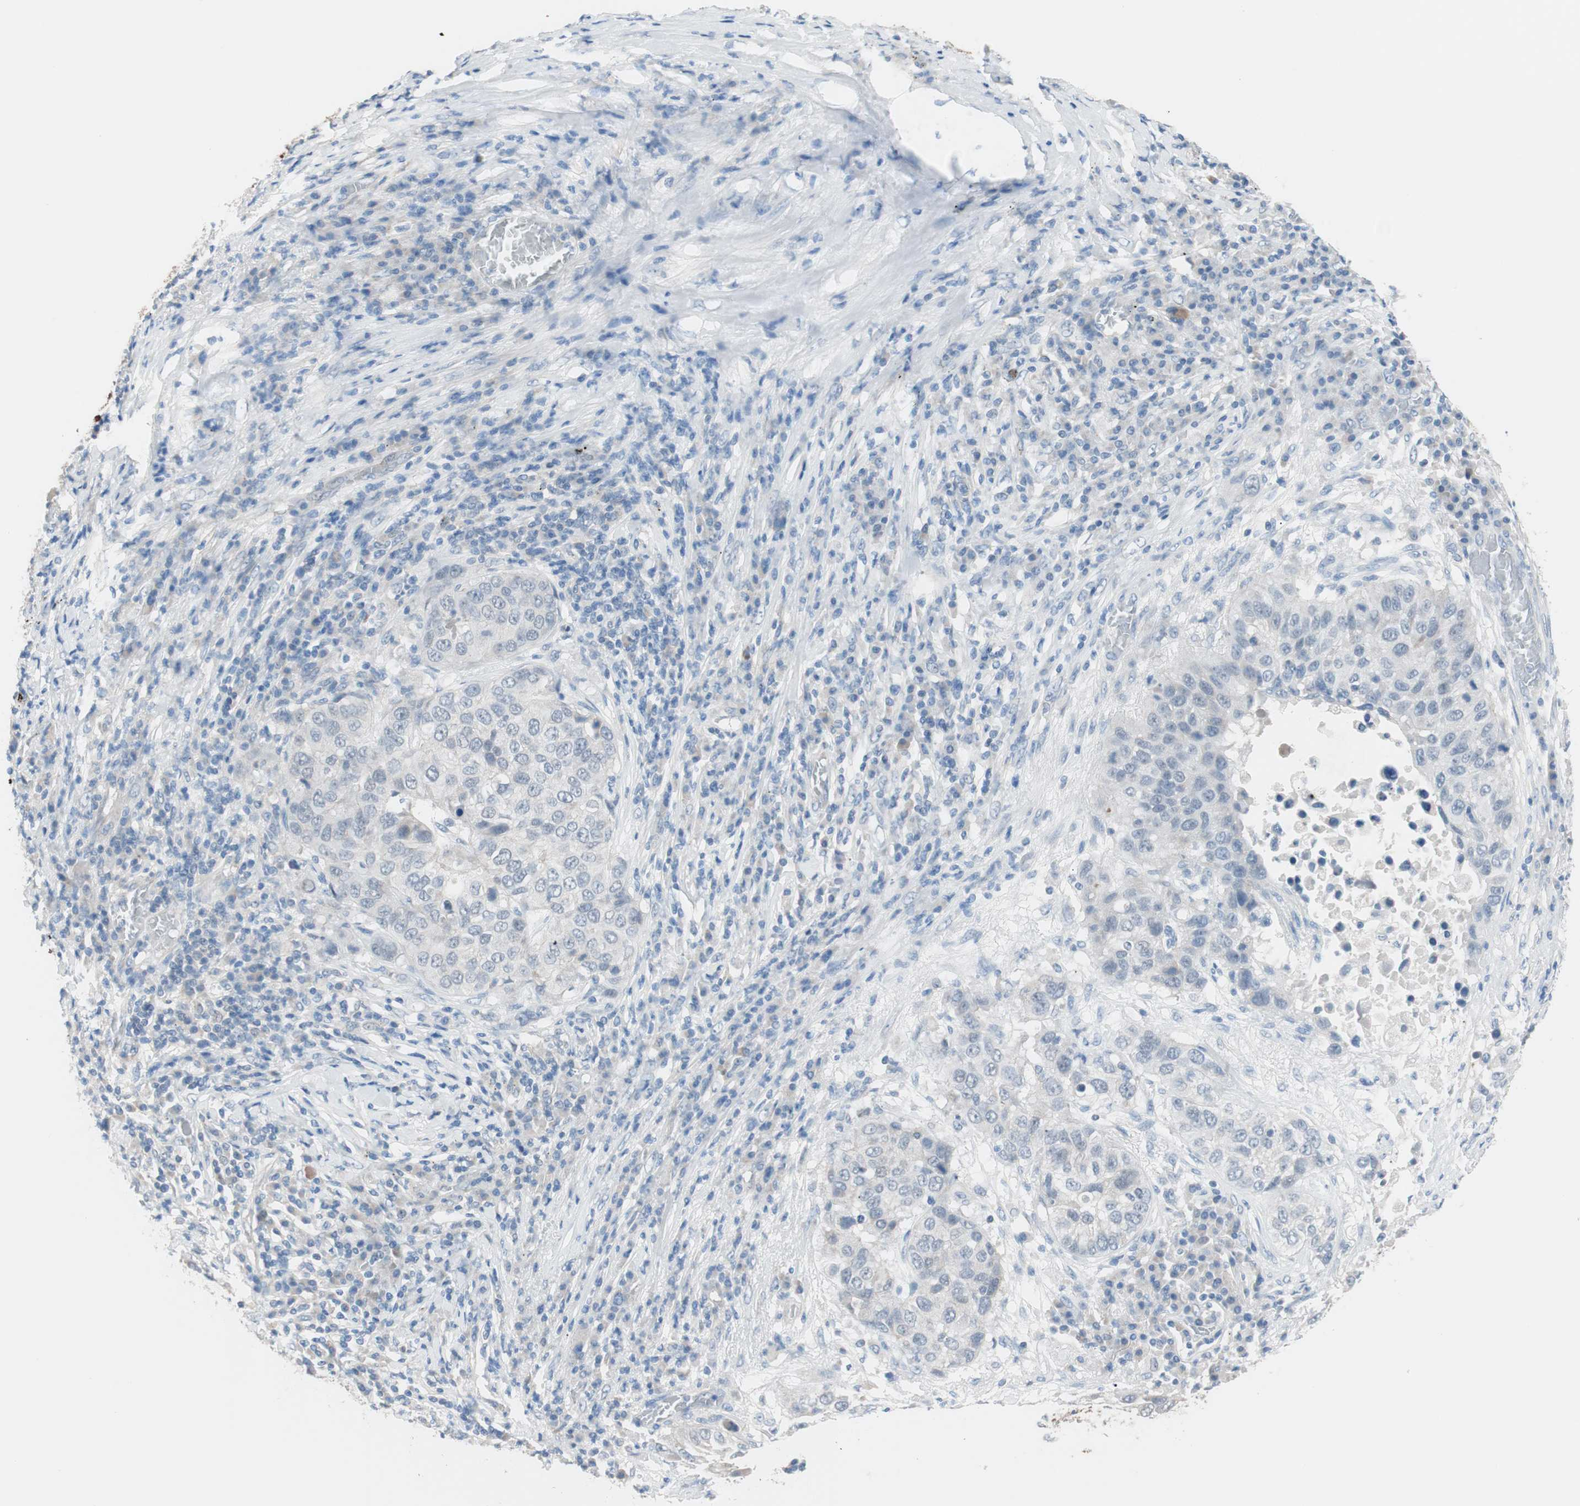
{"staining": {"intensity": "negative", "quantity": "none", "location": "none"}, "tissue": "lung cancer", "cell_type": "Tumor cells", "image_type": "cancer", "snomed": [{"axis": "morphology", "description": "Squamous cell carcinoma, NOS"}, {"axis": "topography", "description": "Lung"}], "caption": "This is an immunohistochemistry micrograph of human lung squamous cell carcinoma. There is no staining in tumor cells.", "gene": "VIL1", "patient": {"sex": "male", "age": 57}}